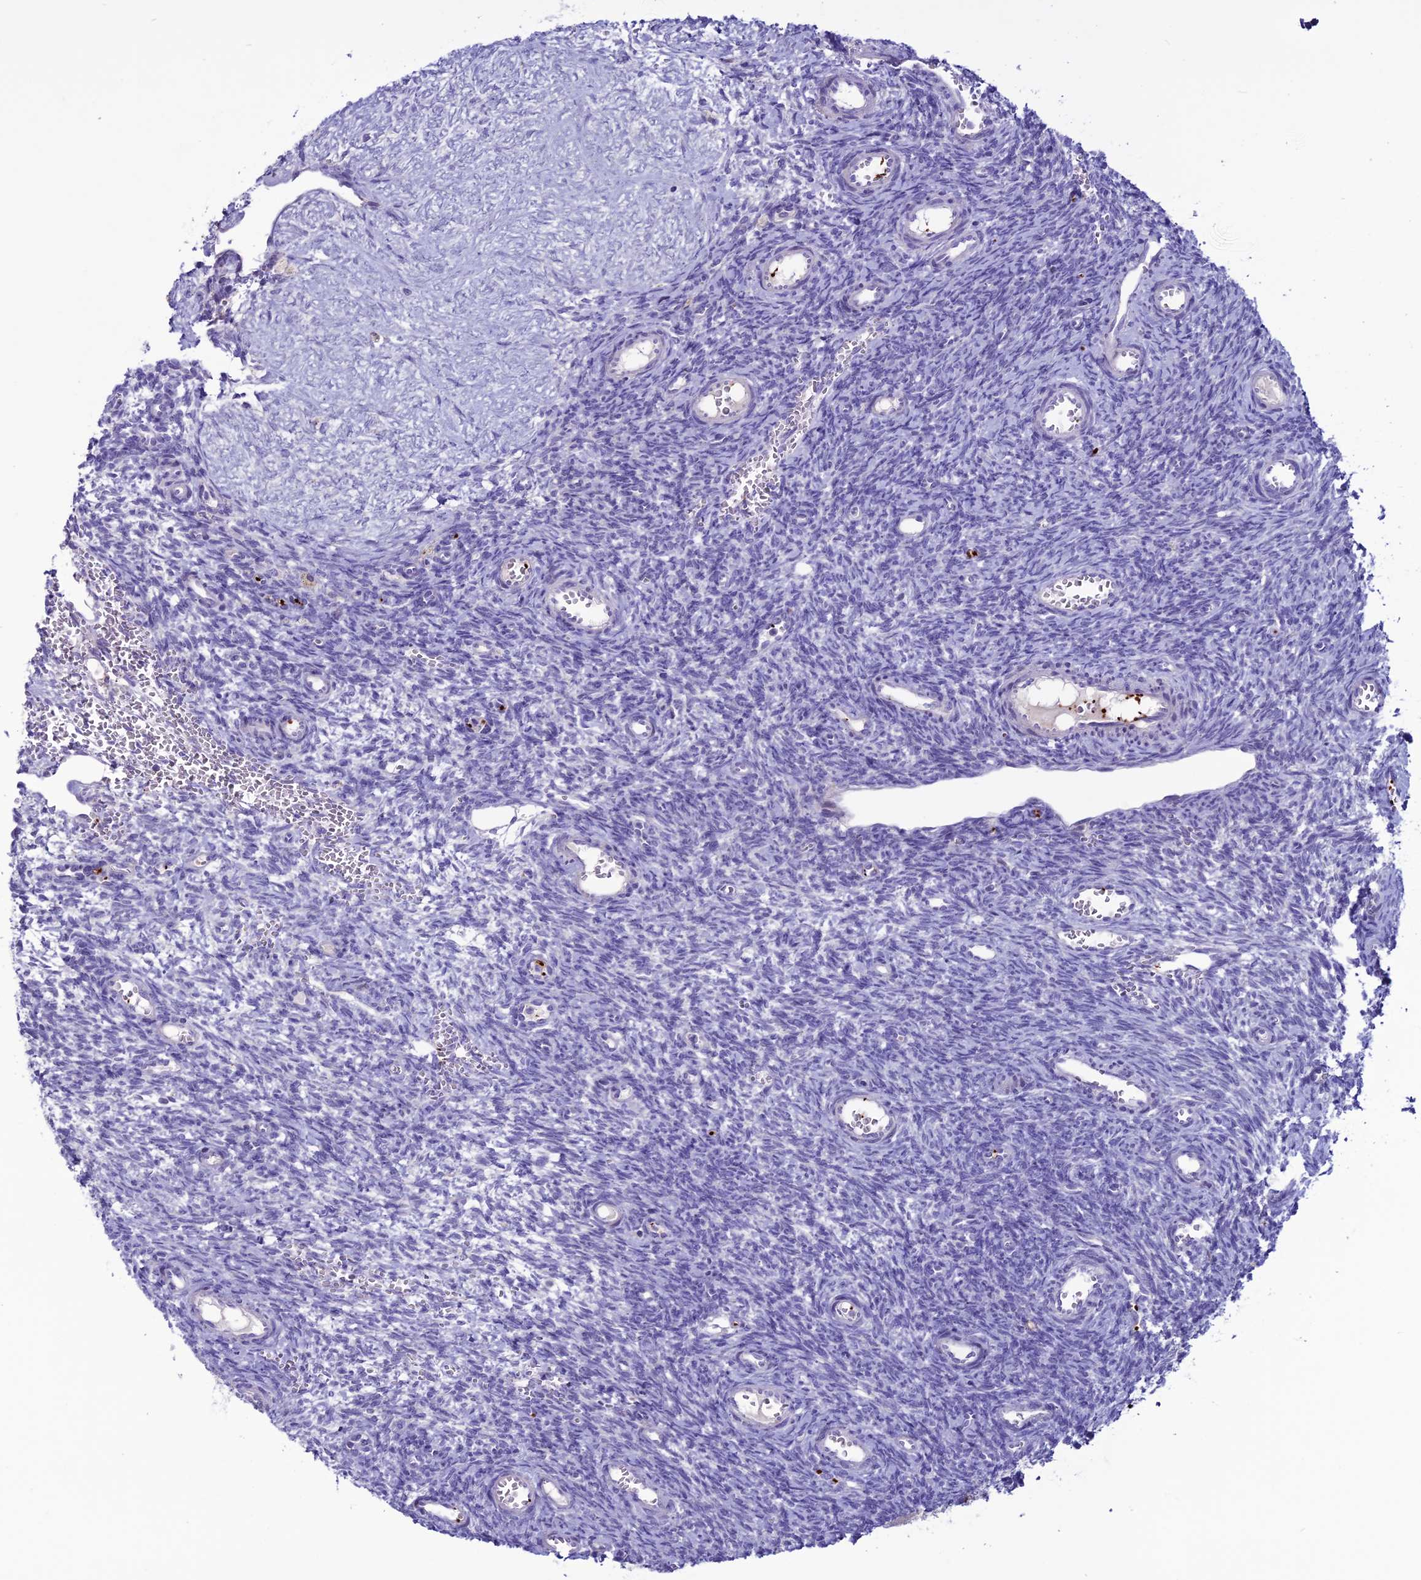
{"staining": {"intensity": "negative", "quantity": "none", "location": "none"}, "tissue": "ovary", "cell_type": "Ovarian stroma cells", "image_type": "normal", "snomed": [{"axis": "morphology", "description": "Normal tissue, NOS"}, {"axis": "topography", "description": "Ovary"}], "caption": "Micrograph shows no protein expression in ovarian stroma cells of normal ovary. The staining is performed using DAB (3,3'-diaminobenzidine) brown chromogen with nuclei counter-stained in using hematoxylin.", "gene": "C21orf140", "patient": {"sex": "female", "age": 39}}